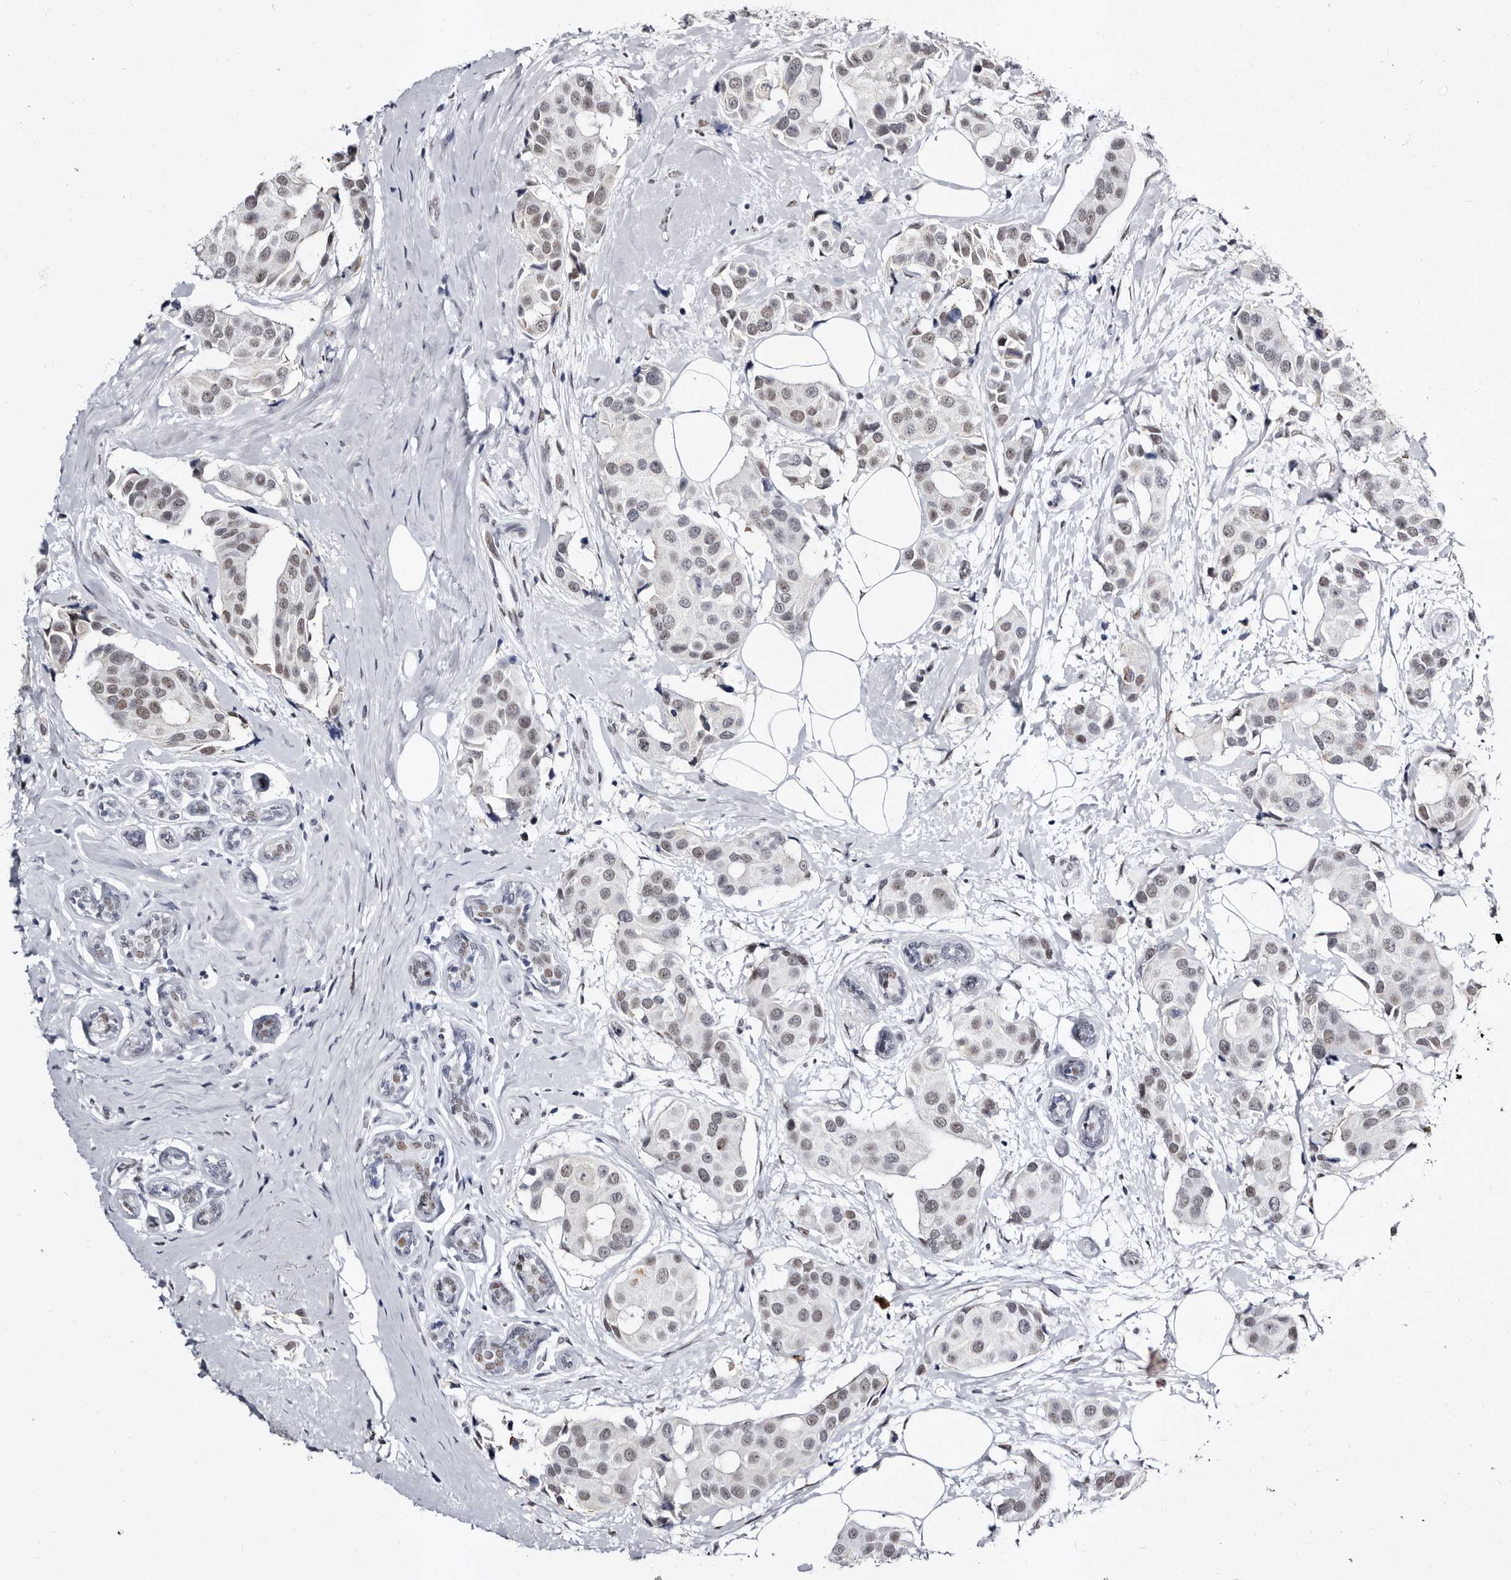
{"staining": {"intensity": "weak", "quantity": "25%-75%", "location": "nuclear"}, "tissue": "breast cancer", "cell_type": "Tumor cells", "image_type": "cancer", "snomed": [{"axis": "morphology", "description": "Normal tissue, NOS"}, {"axis": "morphology", "description": "Duct carcinoma"}, {"axis": "topography", "description": "Breast"}], "caption": "Tumor cells exhibit low levels of weak nuclear expression in approximately 25%-75% of cells in intraductal carcinoma (breast).", "gene": "ZNF326", "patient": {"sex": "female", "age": 39}}